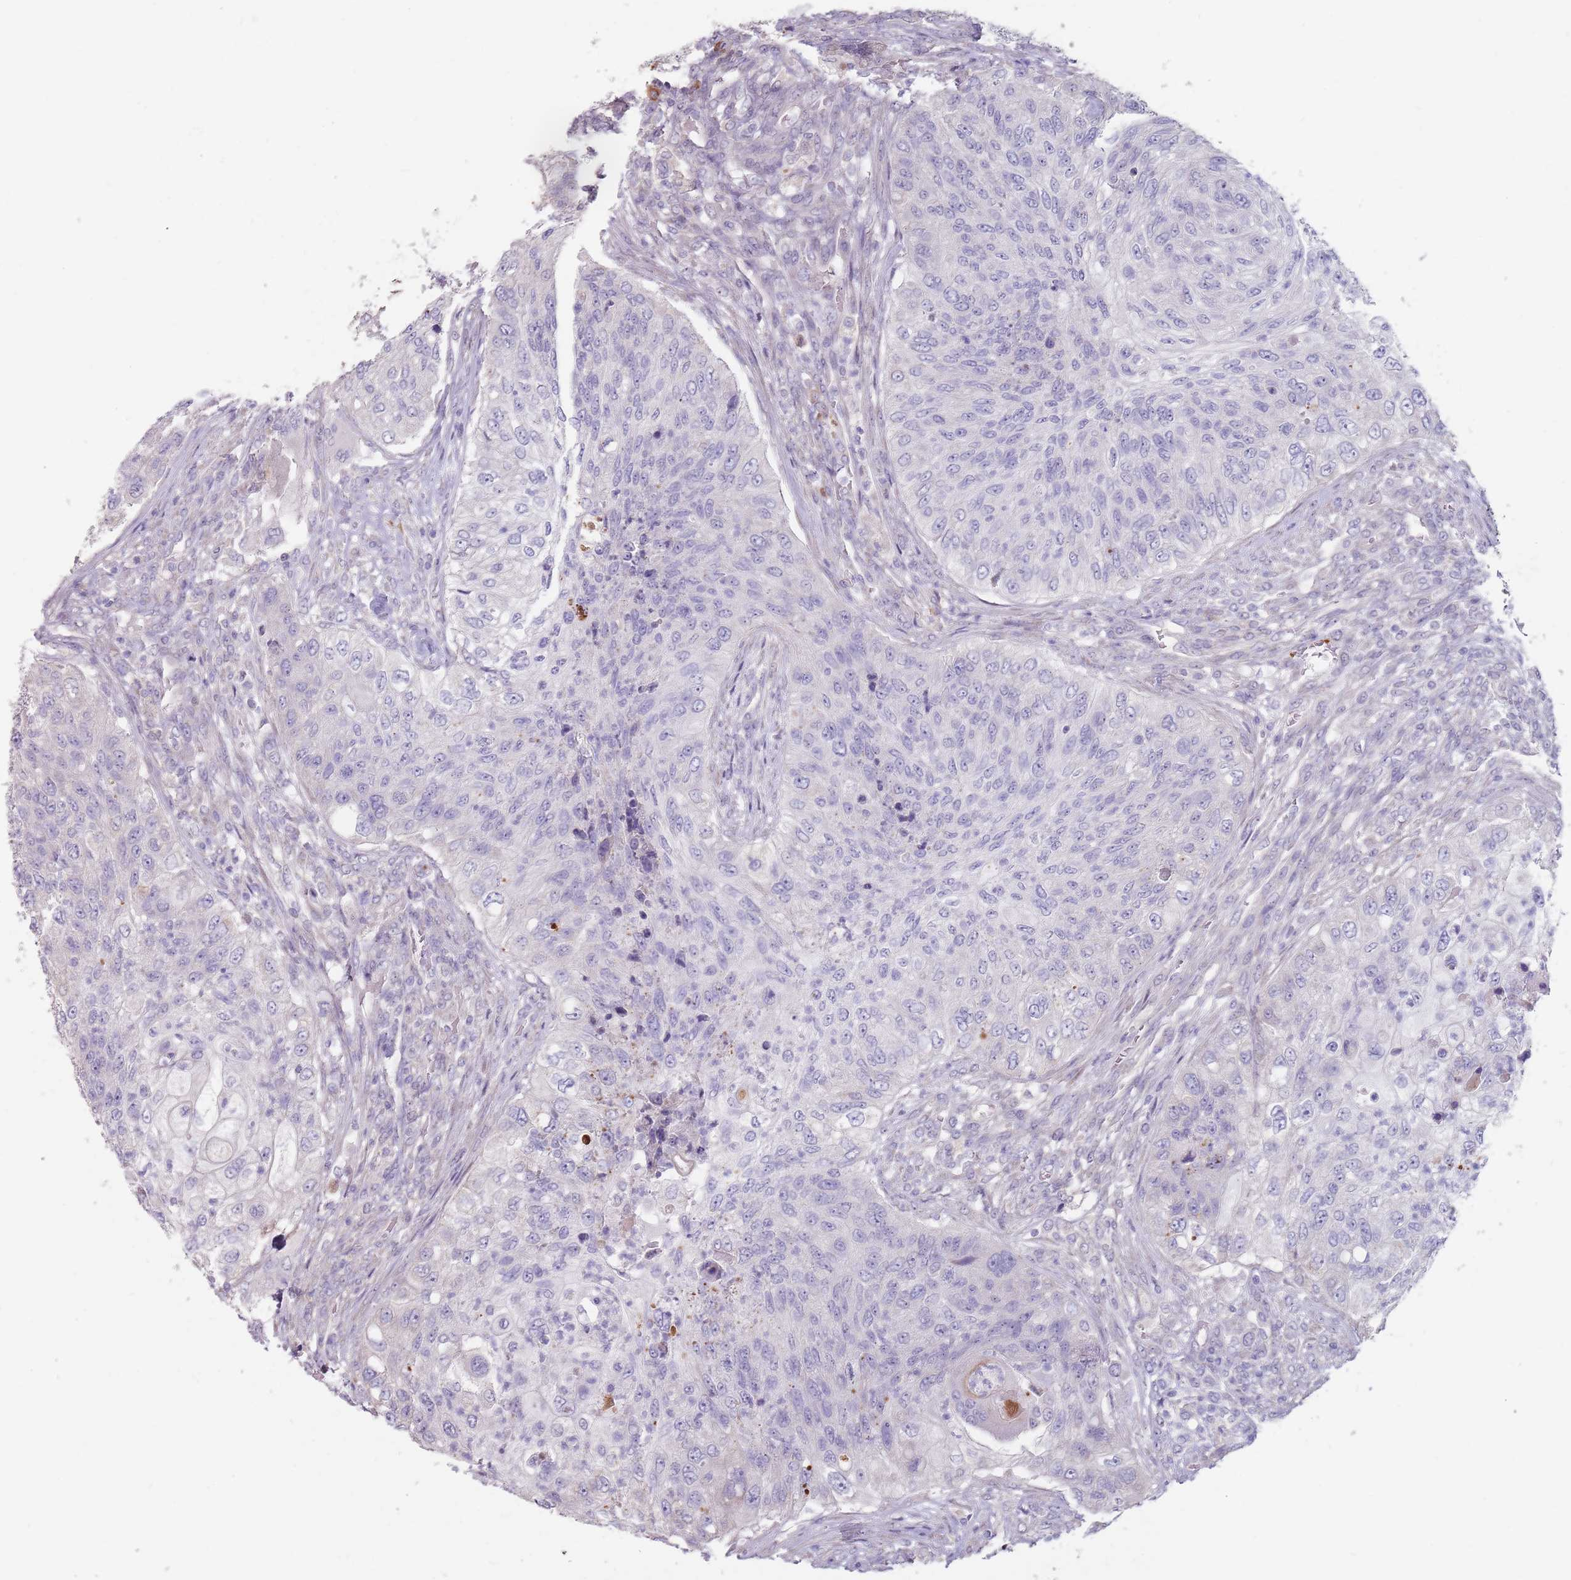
{"staining": {"intensity": "negative", "quantity": "none", "location": "none"}, "tissue": "urothelial cancer", "cell_type": "Tumor cells", "image_type": "cancer", "snomed": [{"axis": "morphology", "description": "Urothelial carcinoma, High grade"}, {"axis": "topography", "description": "Urinary bladder"}], "caption": "DAB immunohistochemical staining of human urothelial cancer shows no significant expression in tumor cells.", "gene": "DXO", "patient": {"sex": "female", "age": 60}}